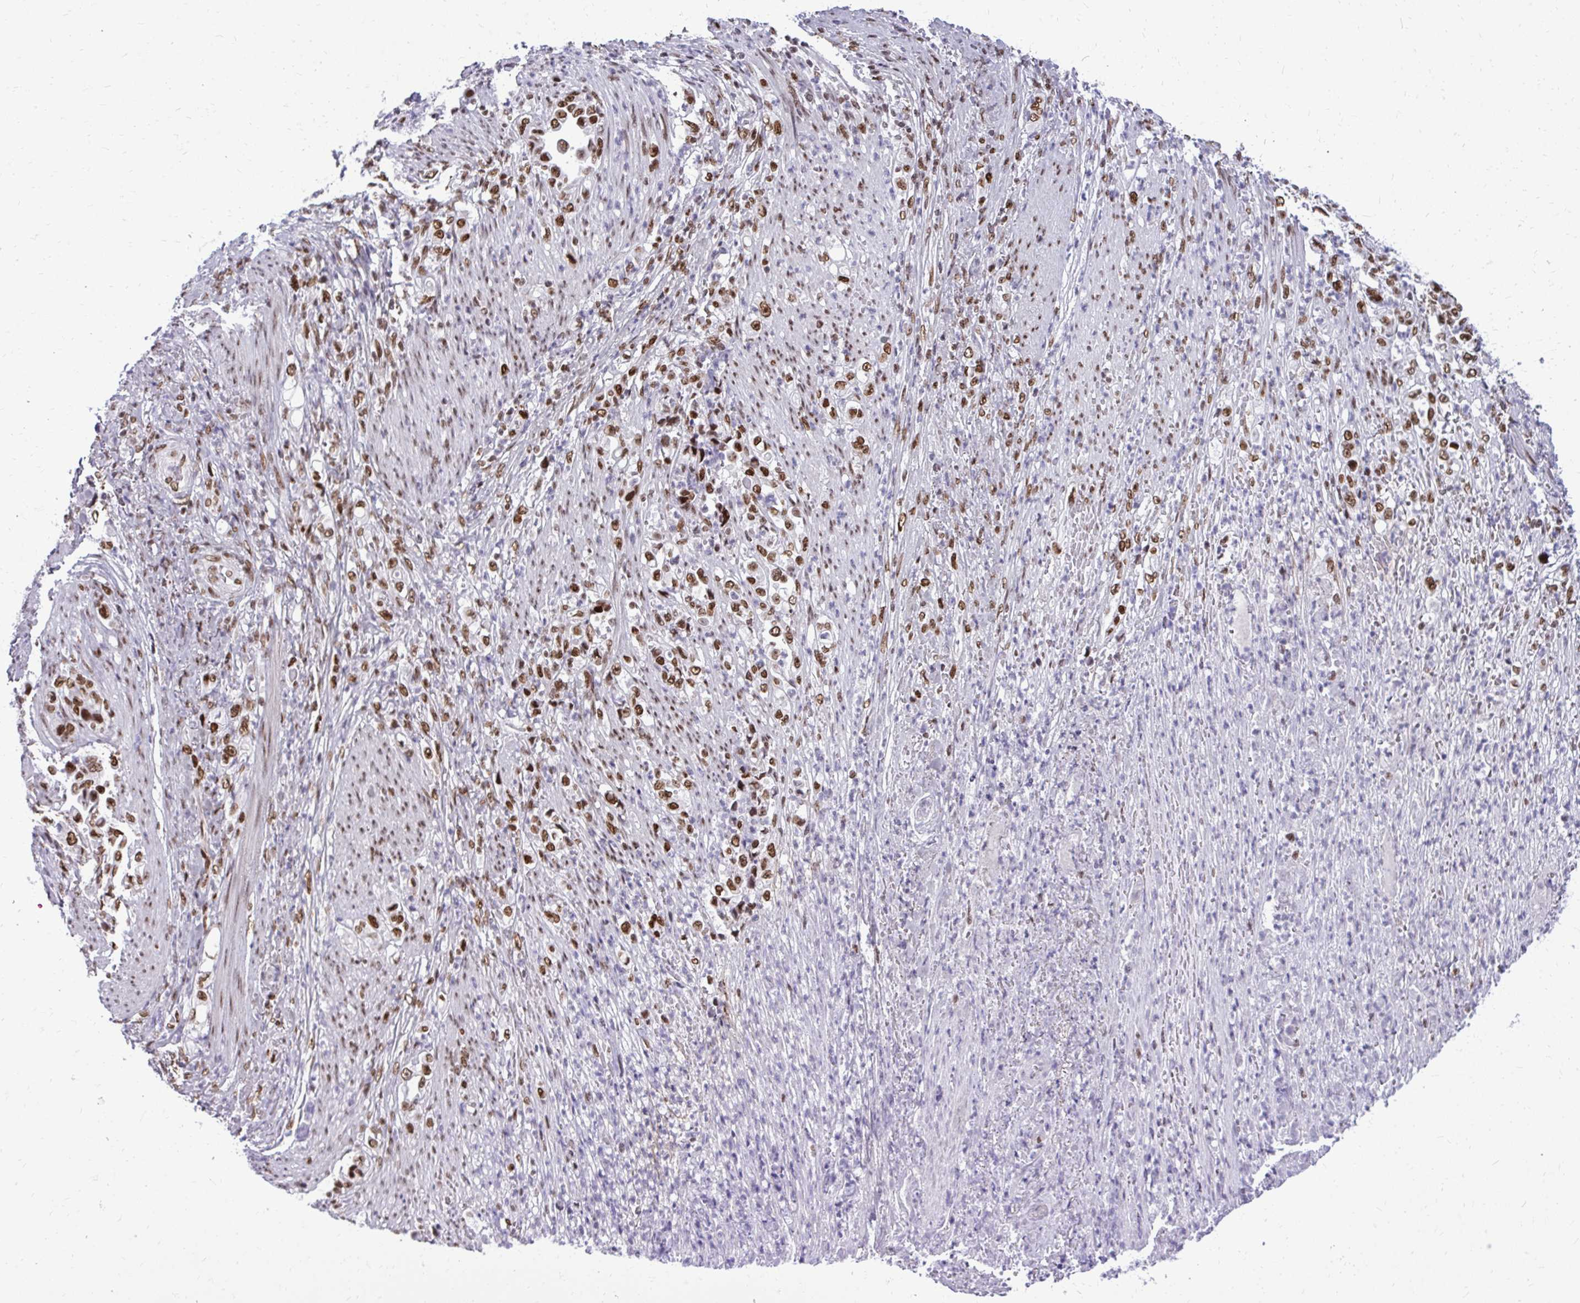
{"staining": {"intensity": "moderate", "quantity": ">75%", "location": "nuclear"}, "tissue": "stomach cancer", "cell_type": "Tumor cells", "image_type": "cancer", "snomed": [{"axis": "morphology", "description": "Normal tissue, NOS"}, {"axis": "morphology", "description": "Adenocarcinoma, NOS"}, {"axis": "topography", "description": "Stomach"}], "caption": "This micrograph demonstrates IHC staining of human stomach cancer (adenocarcinoma), with medium moderate nuclear positivity in about >75% of tumor cells.", "gene": "CDYL", "patient": {"sex": "female", "age": 79}}